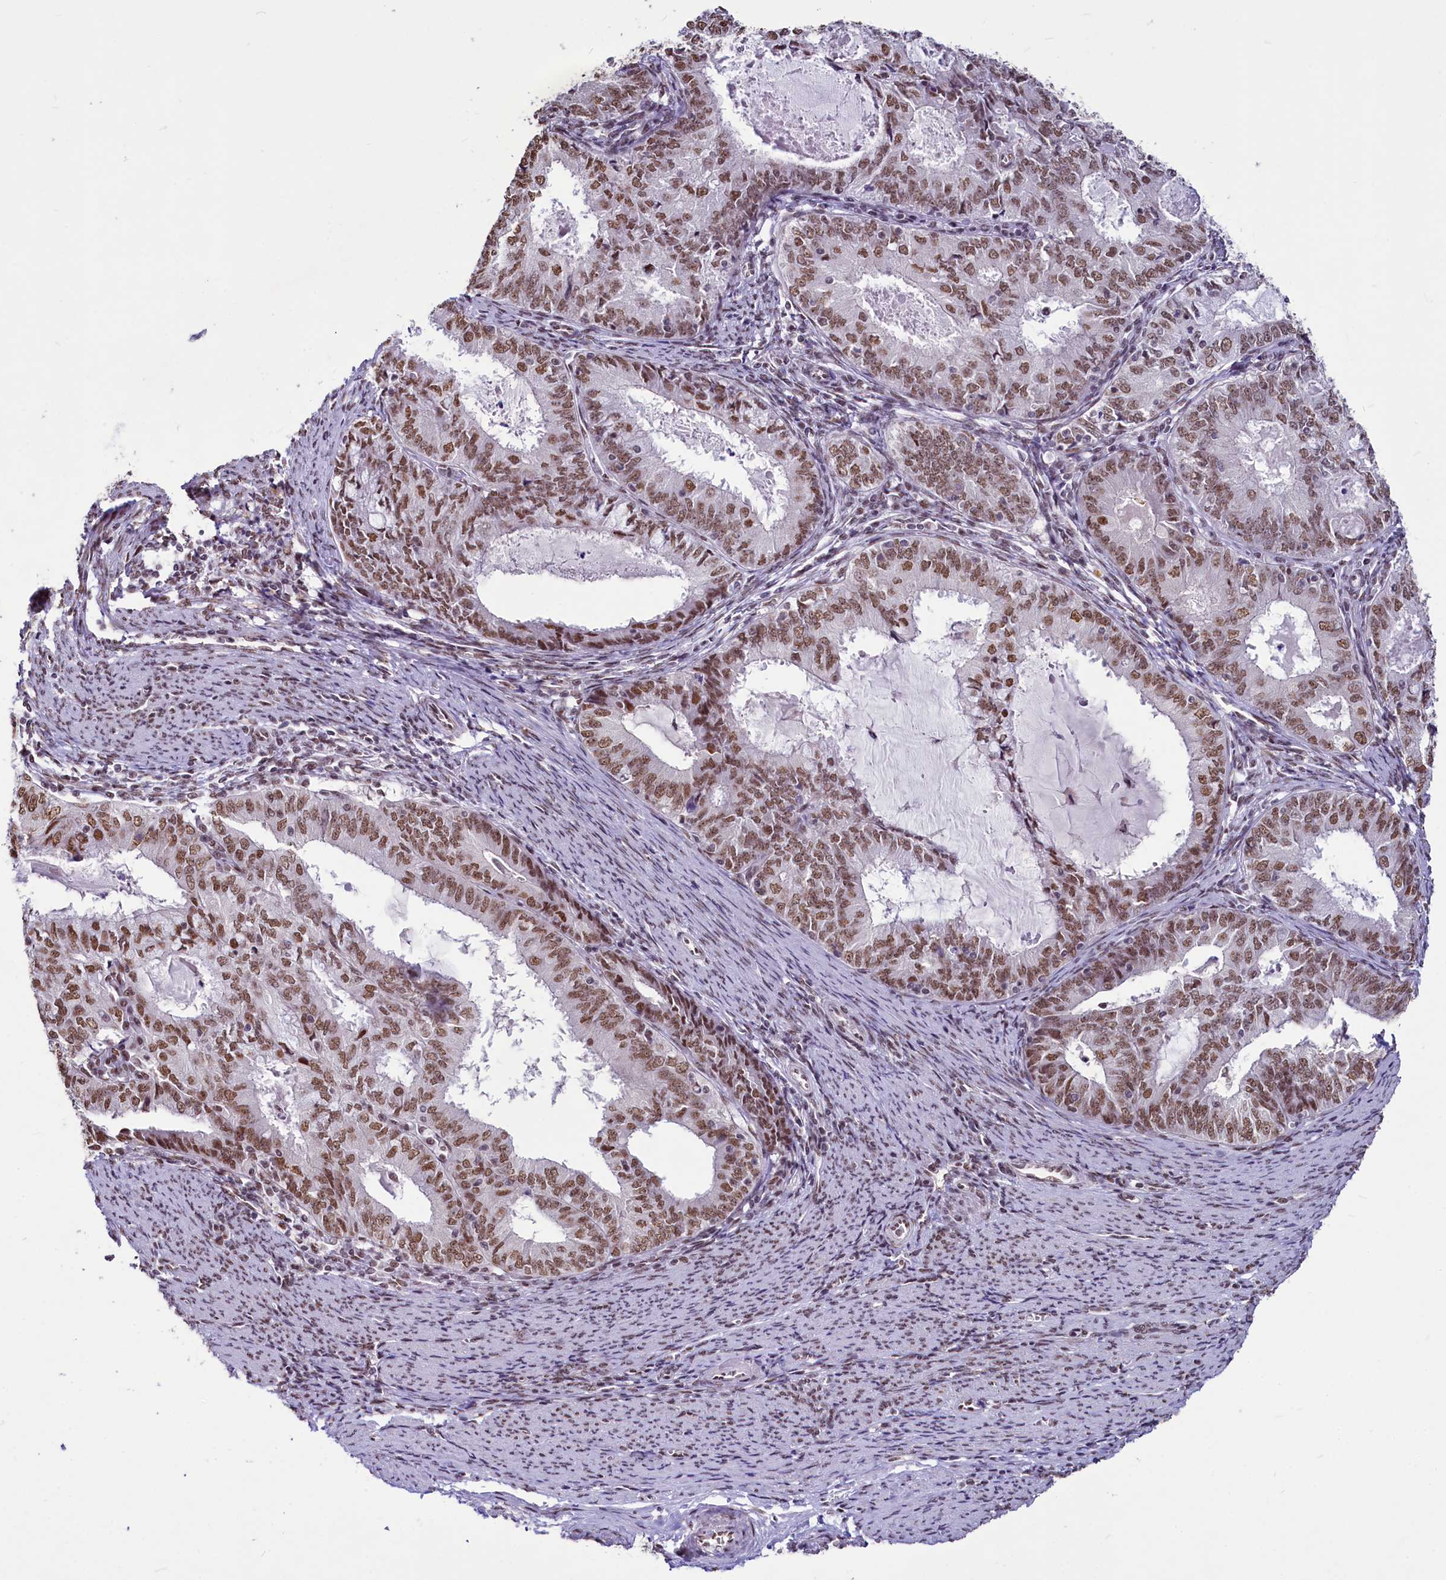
{"staining": {"intensity": "moderate", "quantity": ">75%", "location": "nuclear"}, "tissue": "endometrial cancer", "cell_type": "Tumor cells", "image_type": "cancer", "snomed": [{"axis": "morphology", "description": "Adenocarcinoma, NOS"}, {"axis": "topography", "description": "Endometrium"}], "caption": "Immunohistochemistry (IHC) of adenocarcinoma (endometrial) shows medium levels of moderate nuclear staining in about >75% of tumor cells.", "gene": "PARPBP", "patient": {"sex": "female", "age": 57}}